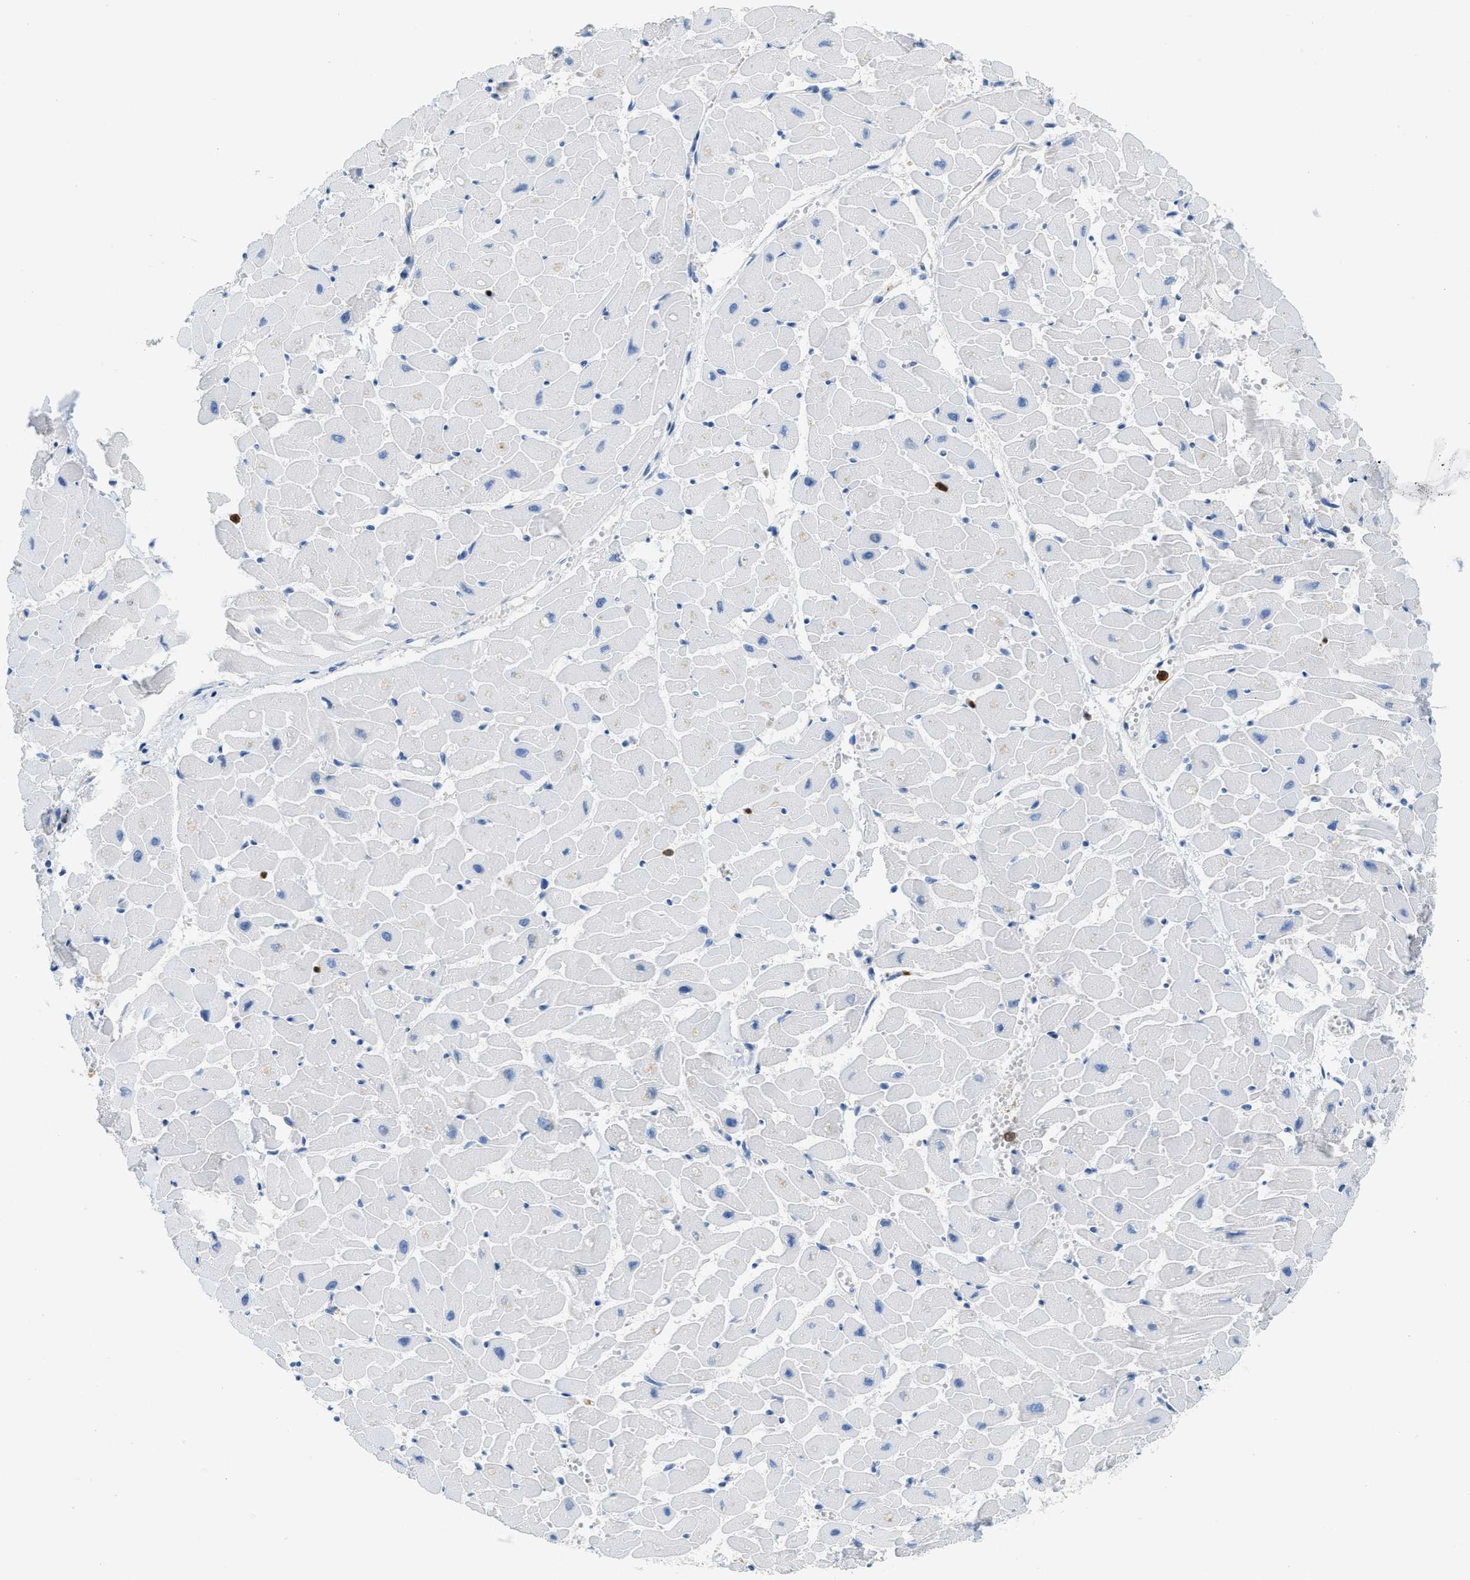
{"staining": {"intensity": "negative", "quantity": "none", "location": "none"}, "tissue": "heart muscle", "cell_type": "Cardiomyocytes", "image_type": "normal", "snomed": [{"axis": "morphology", "description": "Normal tissue, NOS"}, {"axis": "topography", "description": "Heart"}], "caption": "A photomicrograph of heart muscle stained for a protein exhibits no brown staining in cardiomyocytes. (Brightfield microscopy of DAB (3,3'-diaminobenzidine) immunohistochemistry at high magnification).", "gene": "SERPINB1", "patient": {"sex": "female", "age": 19}}